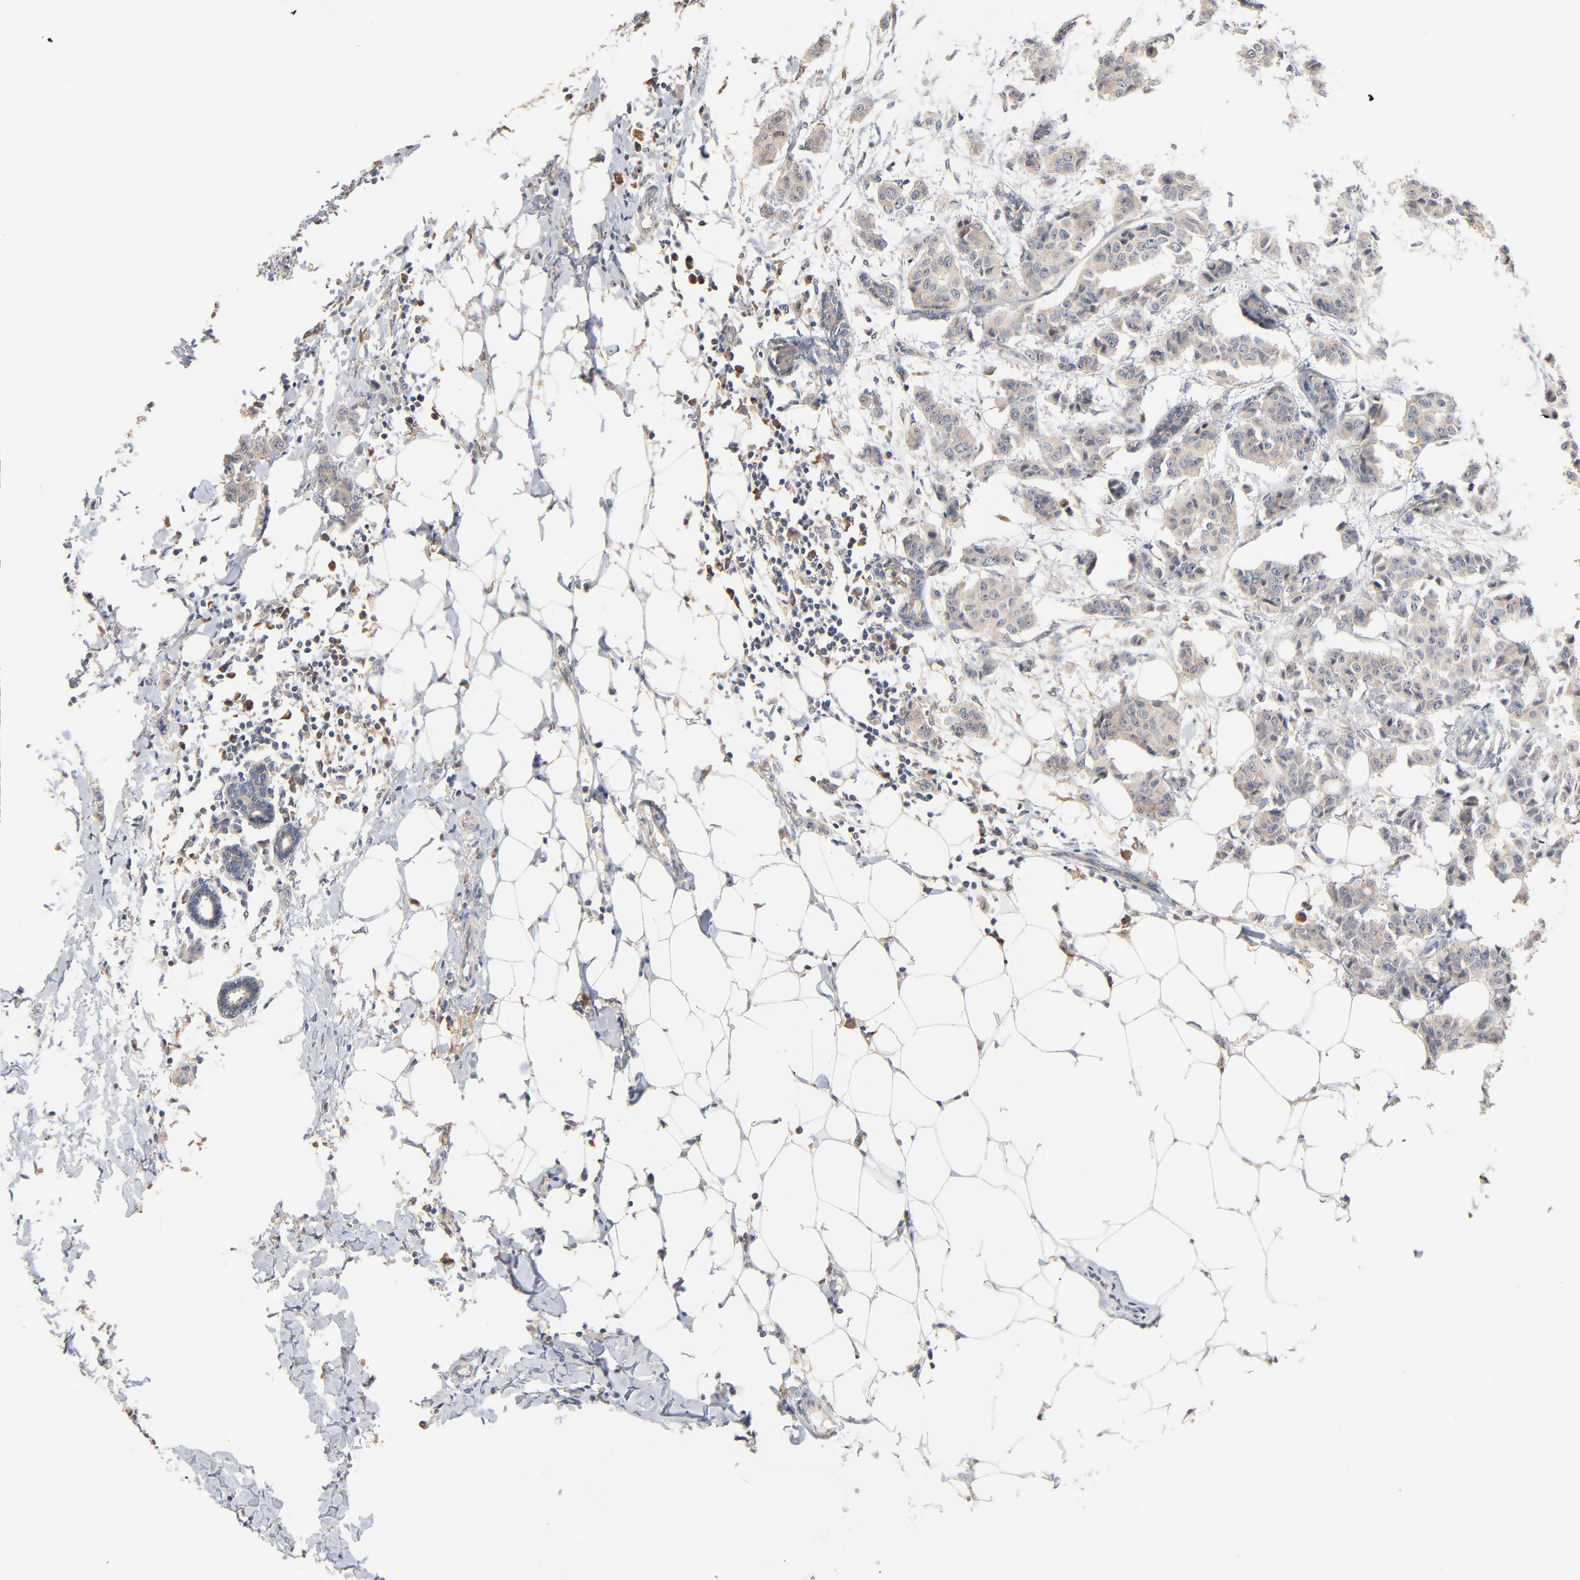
{"staining": {"intensity": "negative", "quantity": "none", "location": "none"}, "tissue": "breast cancer", "cell_type": "Tumor cells", "image_type": "cancer", "snomed": [{"axis": "morphology", "description": "Duct carcinoma"}, {"axis": "topography", "description": "Breast"}], "caption": "Tumor cells are negative for protein expression in human intraductal carcinoma (breast).", "gene": "ZDHHC8", "patient": {"sex": "female", "age": 40}}